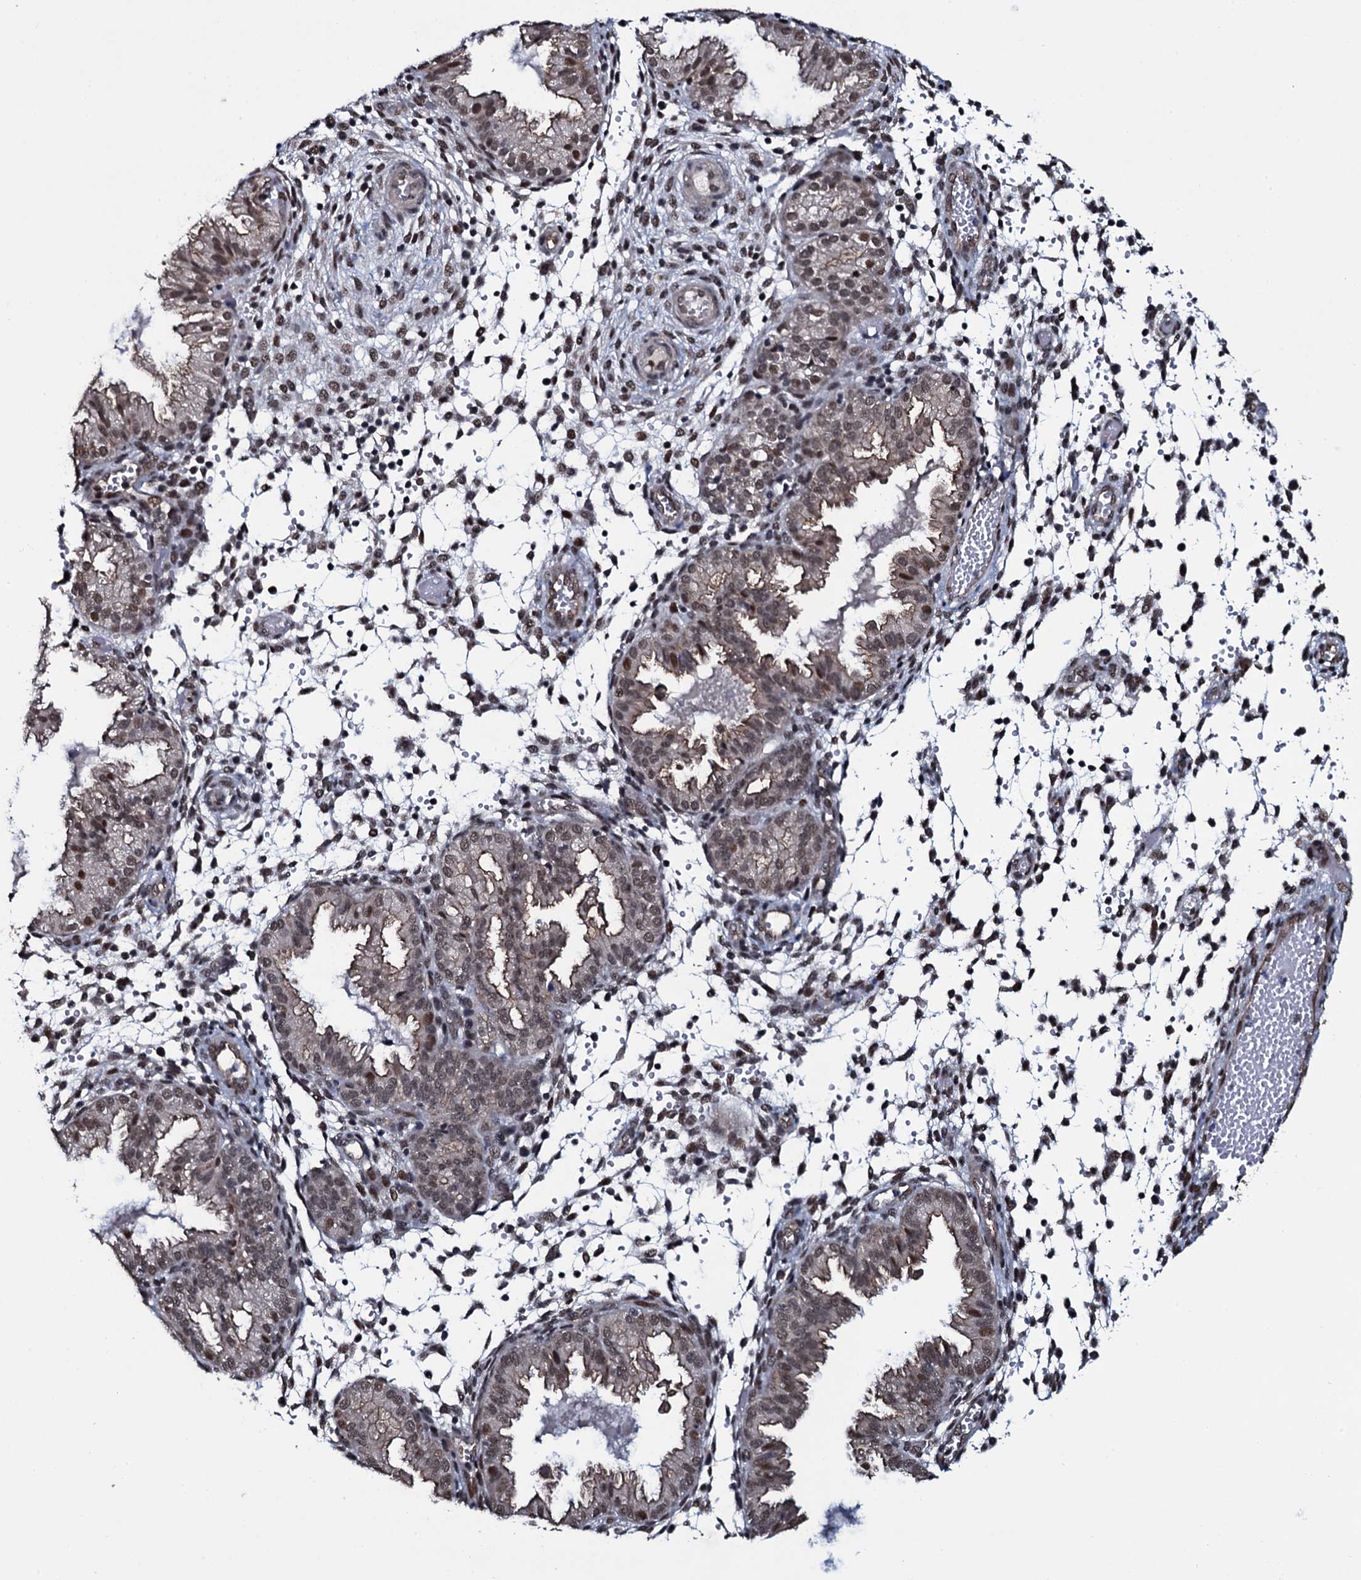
{"staining": {"intensity": "moderate", "quantity": "<25%", "location": "cytoplasmic/membranous"}, "tissue": "endometrium", "cell_type": "Cells in endometrial stroma", "image_type": "normal", "snomed": [{"axis": "morphology", "description": "Normal tissue, NOS"}, {"axis": "topography", "description": "Endometrium"}], "caption": "This is a photomicrograph of IHC staining of benign endometrium, which shows moderate expression in the cytoplasmic/membranous of cells in endometrial stroma.", "gene": "SH2D4B", "patient": {"sex": "female", "age": 33}}